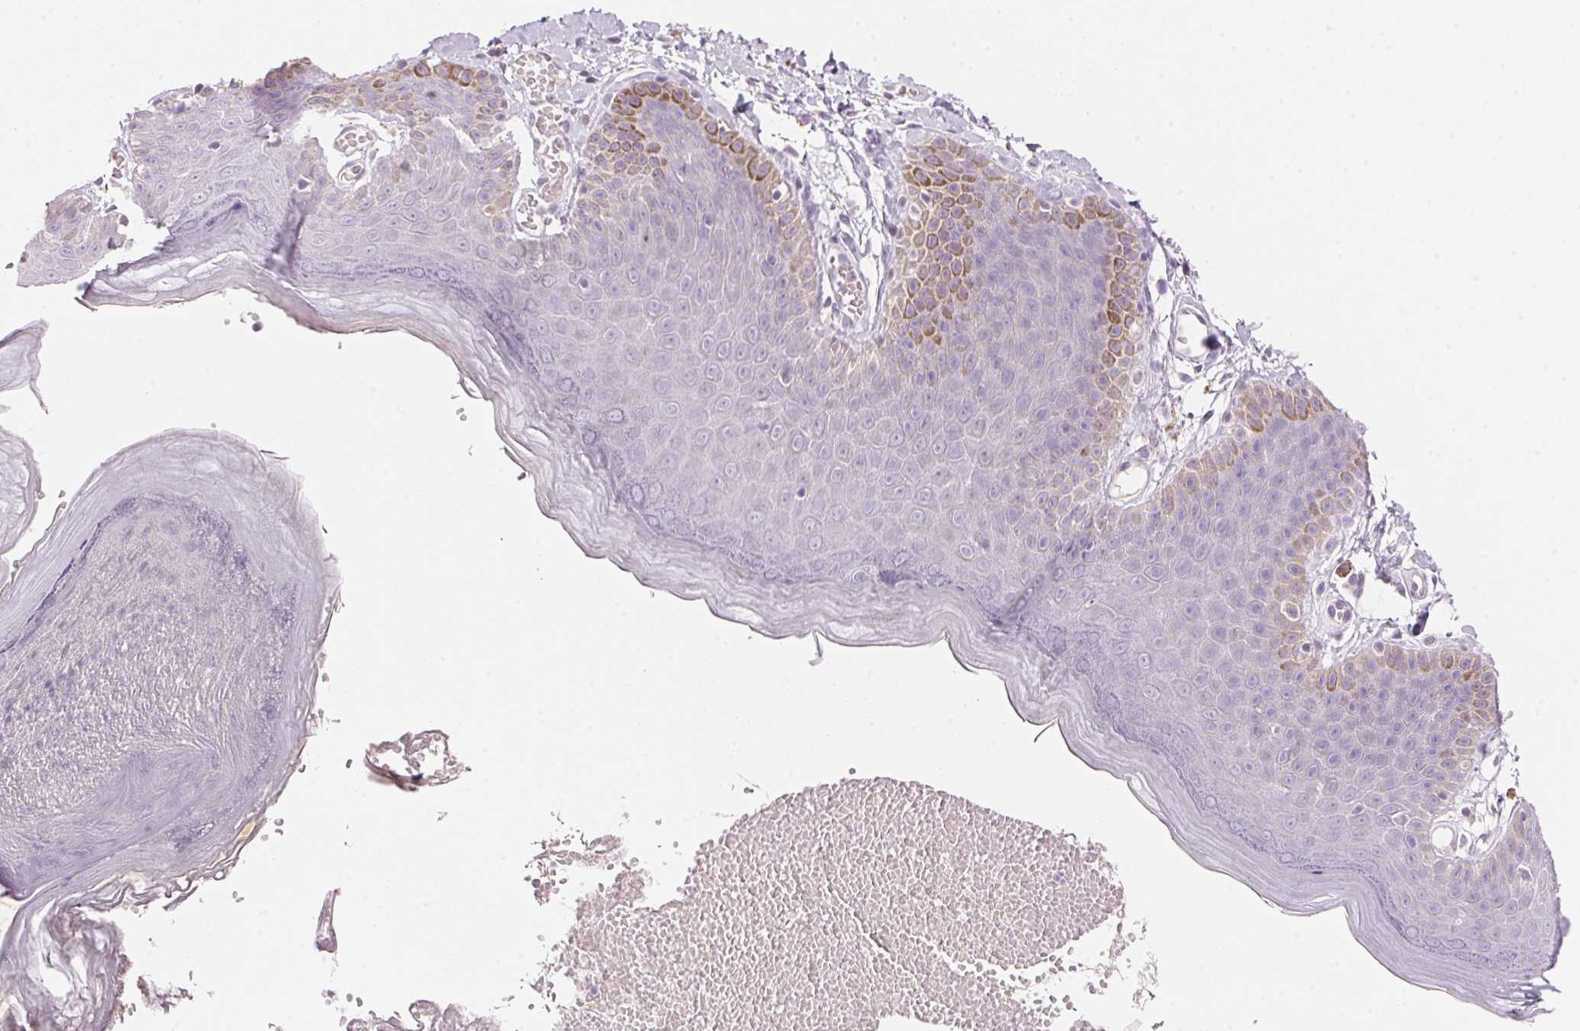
{"staining": {"intensity": "negative", "quantity": "none", "location": "none"}, "tissue": "skin", "cell_type": "Epidermal cells", "image_type": "normal", "snomed": [{"axis": "morphology", "description": "Normal tissue, NOS"}, {"axis": "topography", "description": "Anal"}], "caption": "Immunohistochemistry of benign skin reveals no expression in epidermal cells.", "gene": "CYP11B1", "patient": {"sex": "male", "age": 53}}